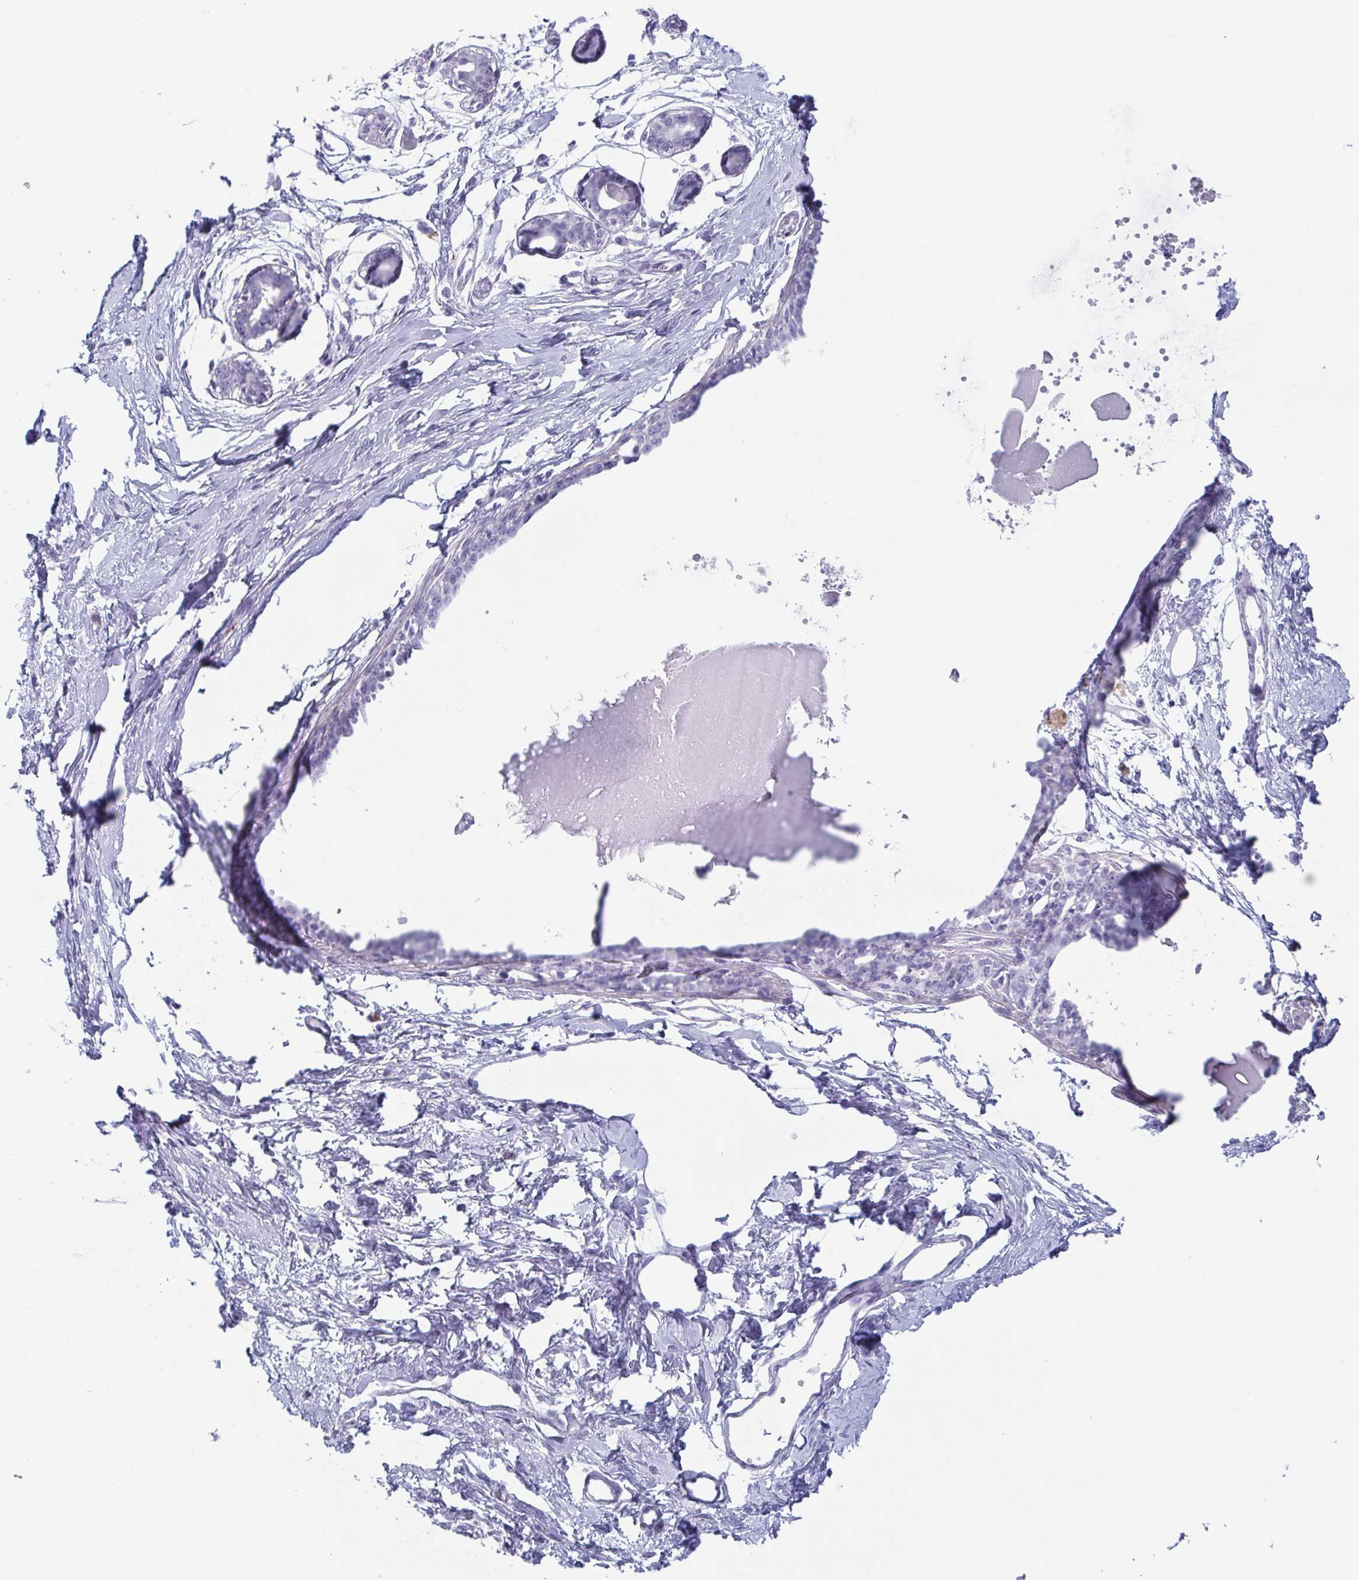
{"staining": {"intensity": "negative", "quantity": "none", "location": "none"}, "tissue": "breast", "cell_type": "Adipocytes", "image_type": "normal", "snomed": [{"axis": "morphology", "description": "Normal tissue, NOS"}, {"axis": "topography", "description": "Breast"}], "caption": "Image shows no protein expression in adipocytes of normal breast. (Brightfield microscopy of DAB (3,3'-diaminobenzidine) IHC at high magnification).", "gene": "TAGLN3", "patient": {"sex": "female", "age": 45}}